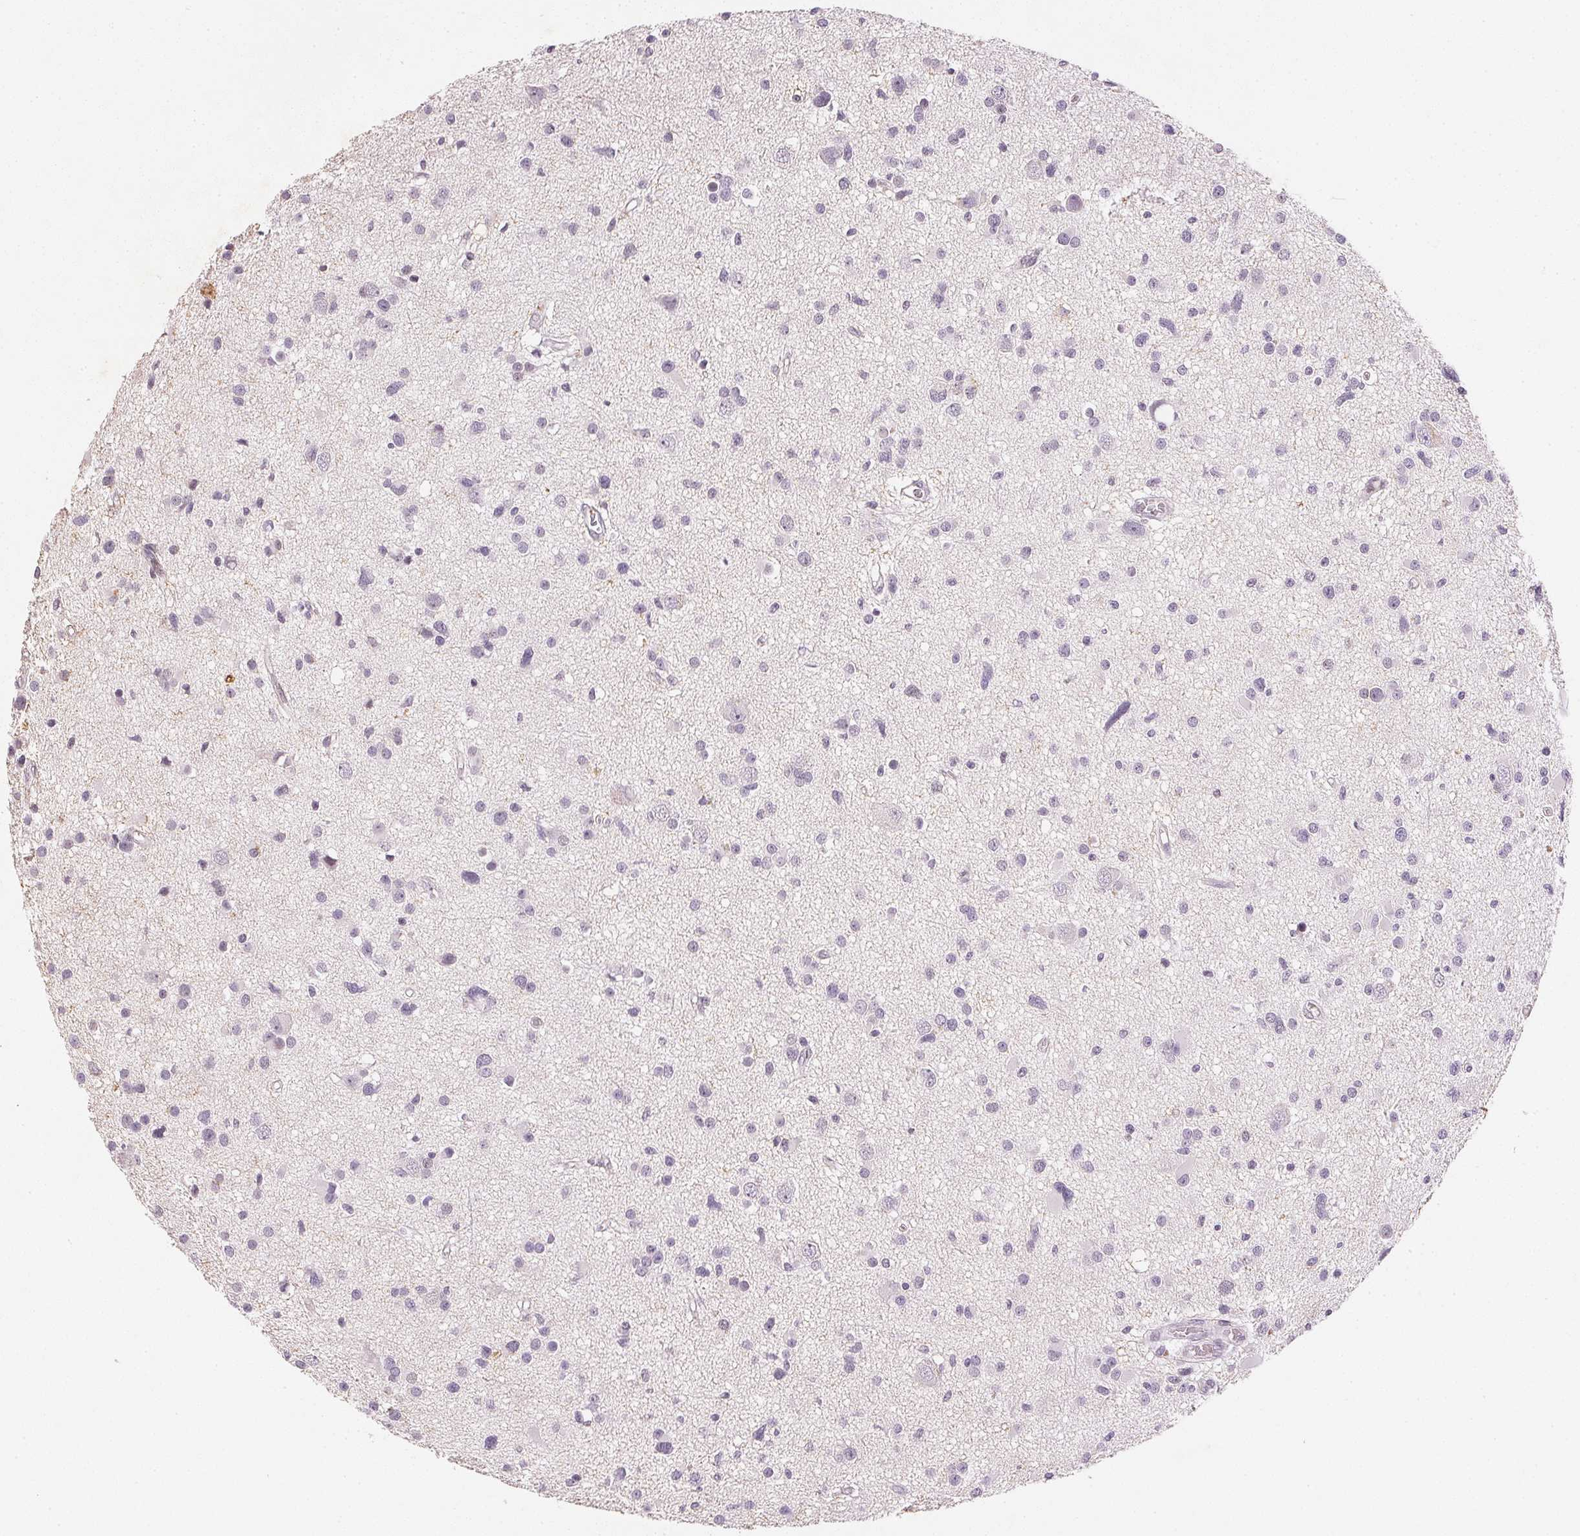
{"staining": {"intensity": "negative", "quantity": "none", "location": "none"}, "tissue": "glioma", "cell_type": "Tumor cells", "image_type": "cancer", "snomed": [{"axis": "morphology", "description": "Glioma, malignant, High grade"}, {"axis": "topography", "description": "Brain"}], "caption": "Tumor cells are negative for protein expression in human malignant glioma (high-grade).", "gene": "SMTN", "patient": {"sex": "male", "age": 54}}